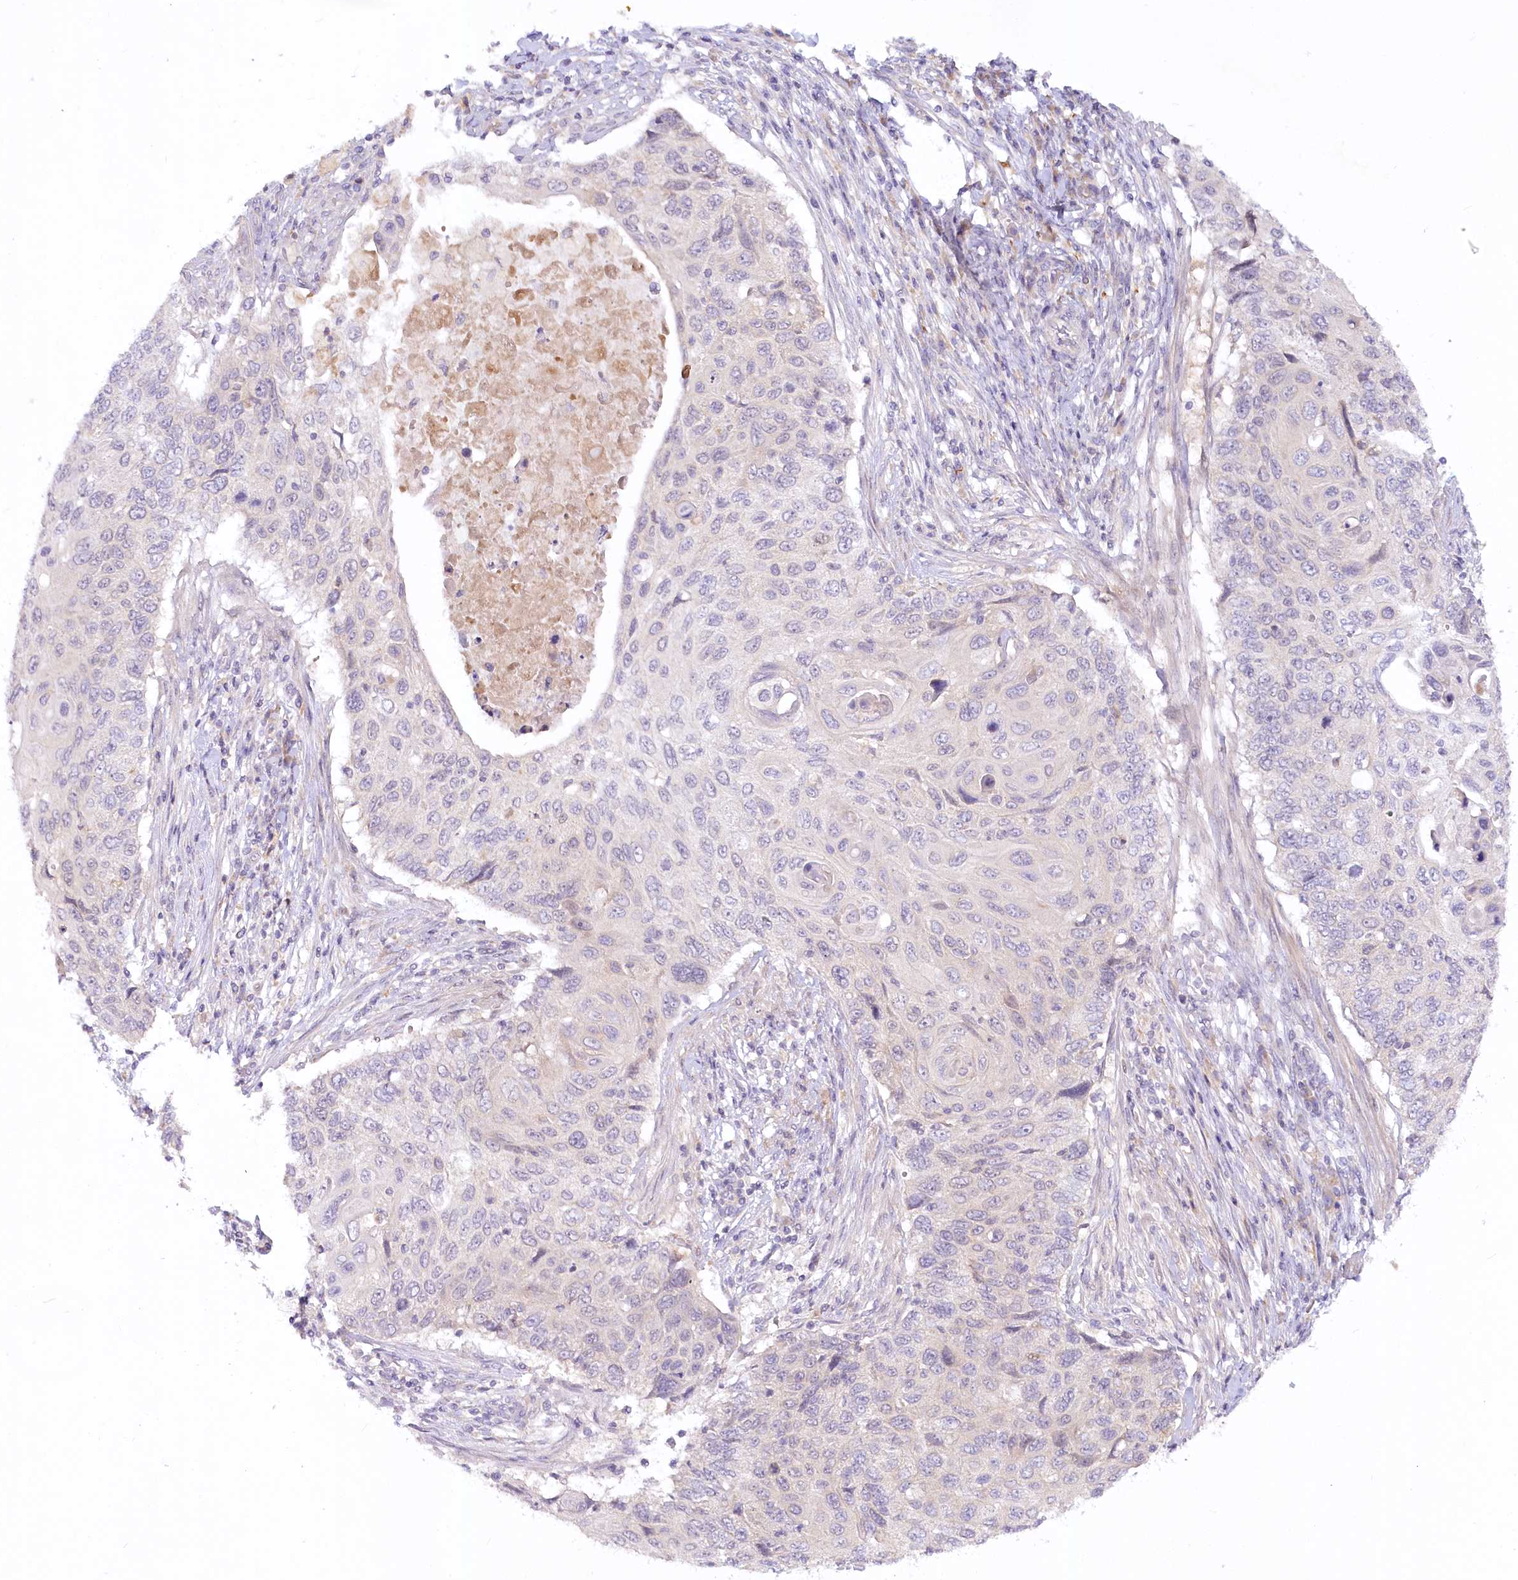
{"staining": {"intensity": "negative", "quantity": "none", "location": "none"}, "tissue": "cervical cancer", "cell_type": "Tumor cells", "image_type": "cancer", "snomed": [{"axis": "morphology", "description": "Squamous cell carcinoma, NOS"}, {"axis": "topography", "description": "Cervix"}], "caption": "An image of cervical squamous cell carcinoma stained for a protein displays no brown staining in tumor cells.", "gene": "EFHC2", "patient": {"sex": "female", "age": 70}}